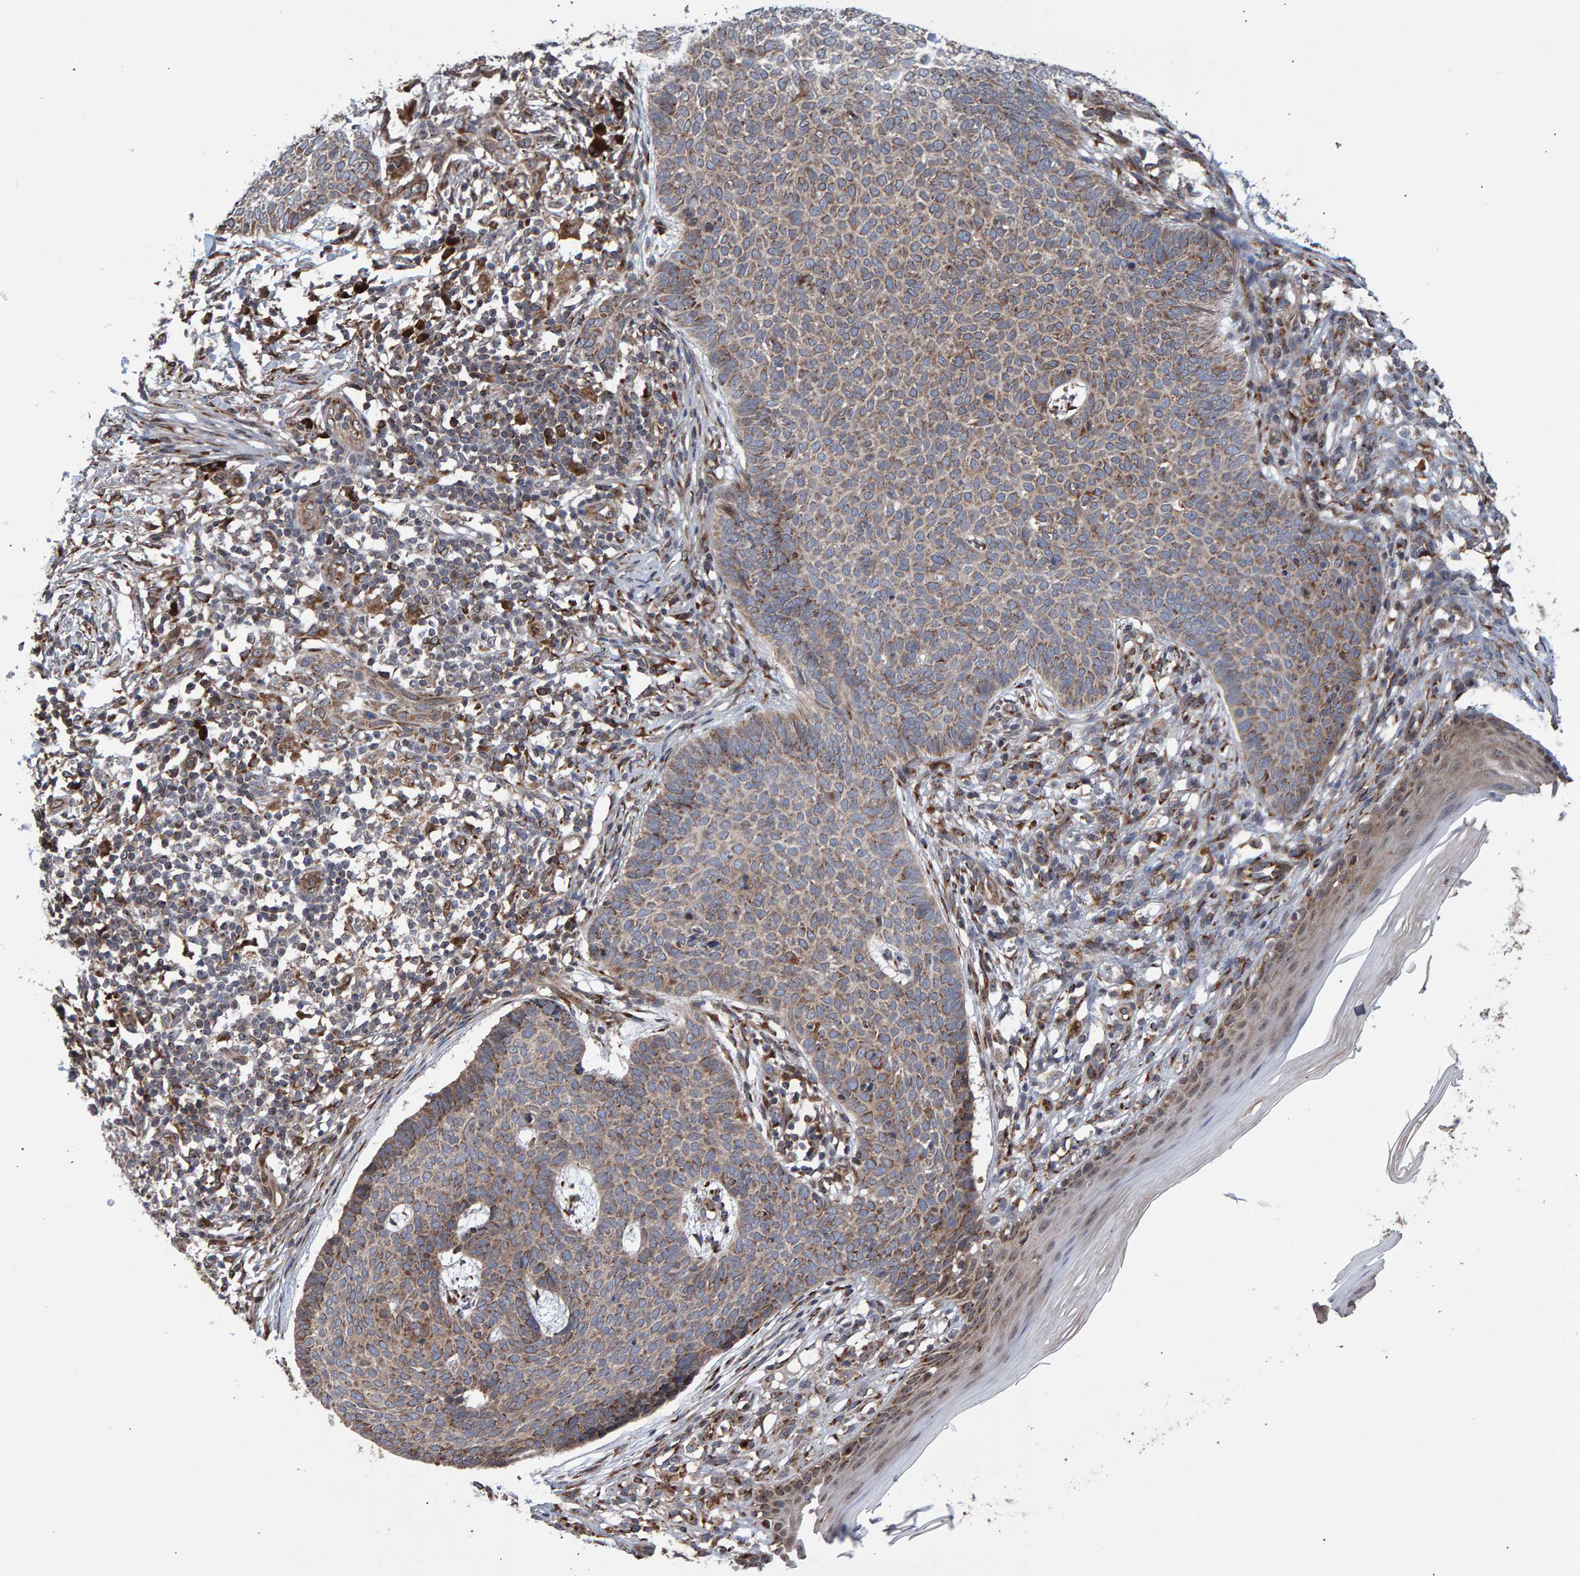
{"staining": {"intensity": "moderate", "quantity": "25%-75%", "location": "cytoplasmic/membranous"}, "tissue": "skin cancer", "cell_type": "Tumor cells", "image_type": "cancer", "snomed": [{"axis": "morphology", "description": "Normal tissue, NOS"}, {"axis": "morphology", "description": "Basal cell carcinoma"}, {"axis": "topography", "description": "Skin"}], "caption": "Brown immunohistochemical staining in skin cancer reveals moderate cytoplasmic/membranous positivity in approximately 25%-75% of tumor cells.", "gene": "FAM117A", "patient": {"sex": "male", "age": 50}}